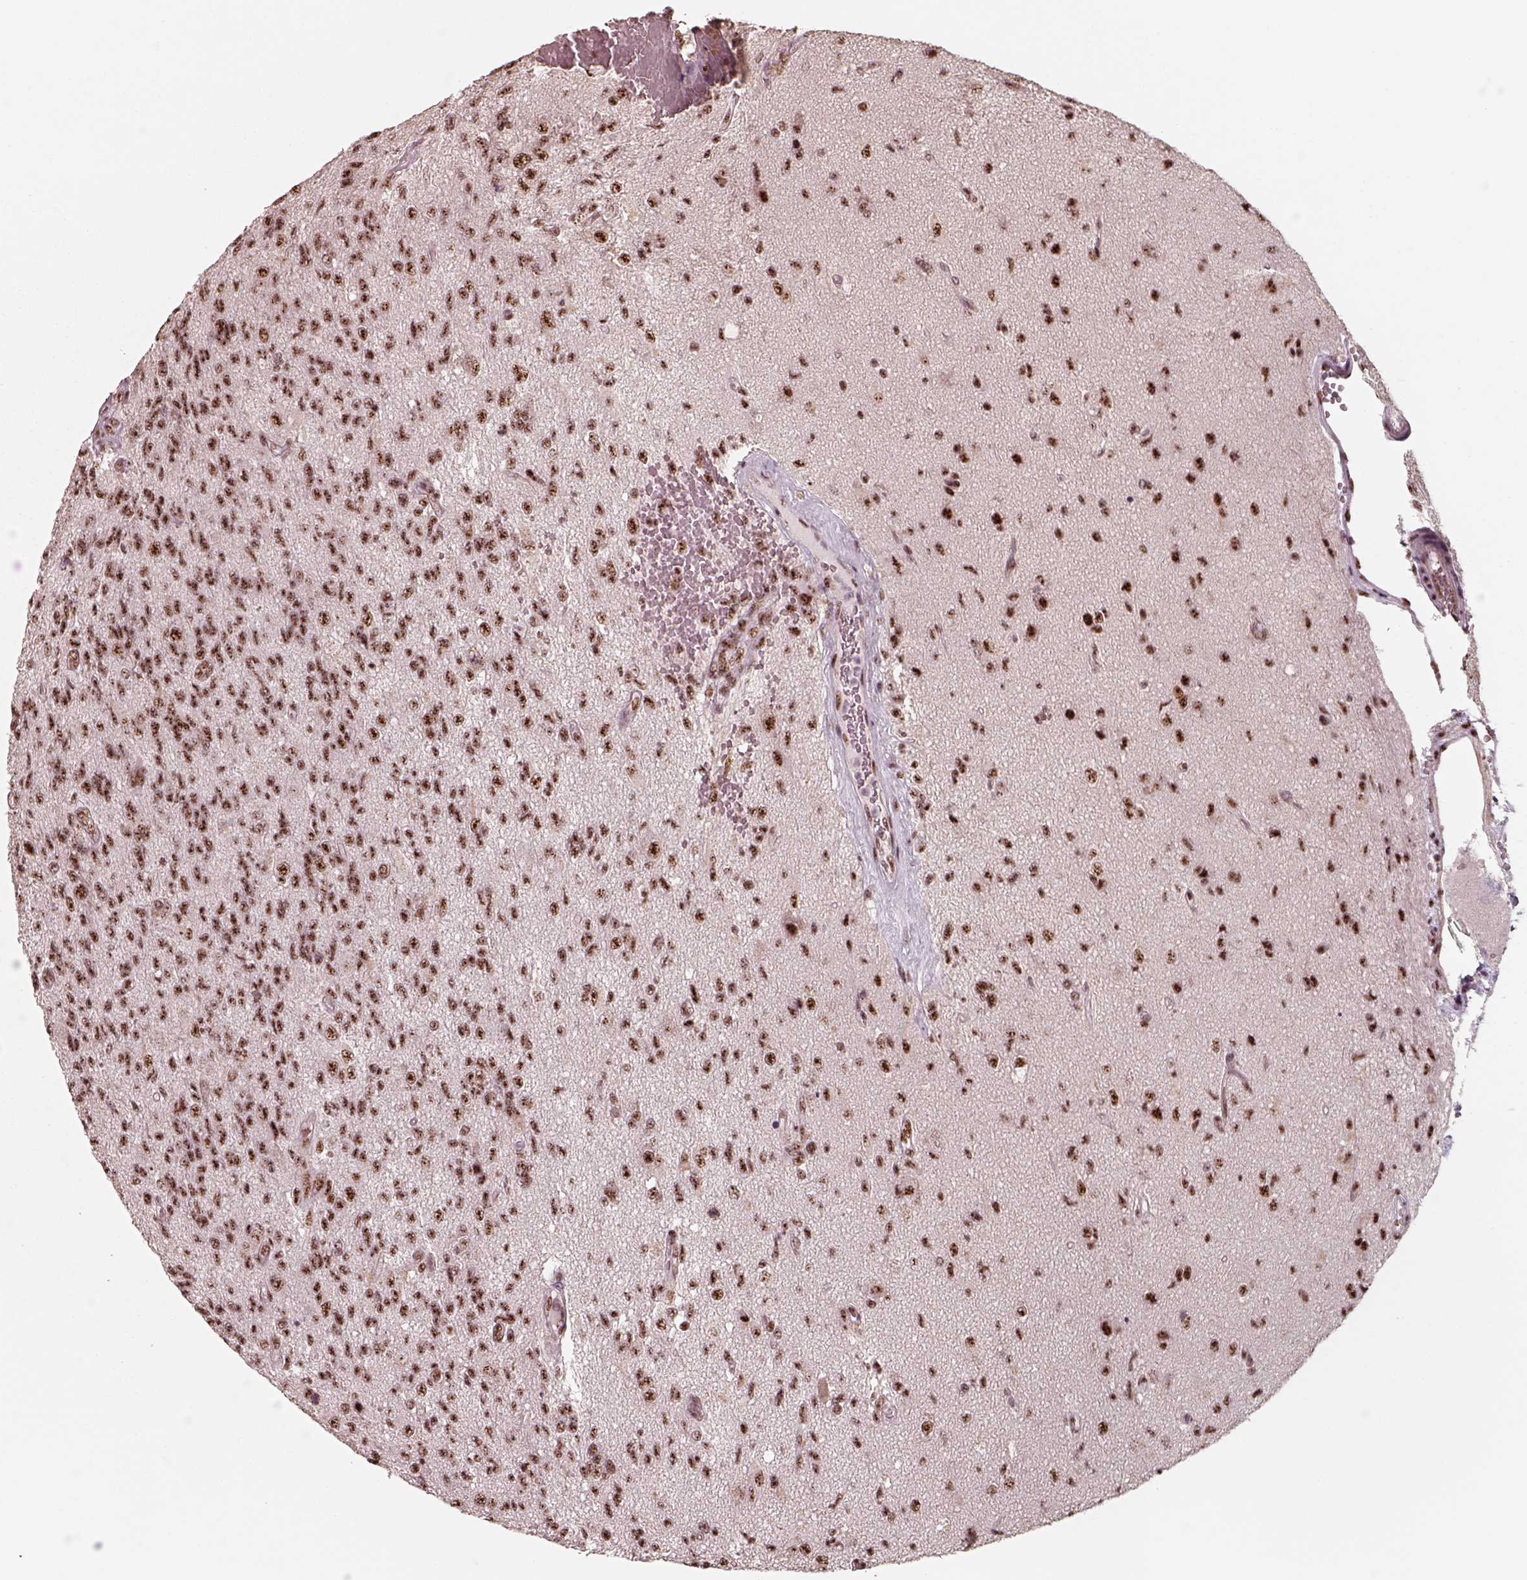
{"staining": {"intensity": "strong", "quantity": ">75%", "location": "nuclear"}, "tissue": "glioma", "cell_type": "Tumor cells", "image_type": "cancer", "snomed": [{"axis": "morphology", "description": "Glioma, malignant, High grade"}, {"axis": "topography", "description": "Brain"}], "caption": "Immunohistochemistry photomicrograph of neoplastic tissue: human malignant glioma (high-grade) stained using IHC displays high levels of strong protein expression localized specifically in the nuclear of tumor cells, appearing as a nuclear brown color.", "gene": "ATXN7L3", "patient": {"sex": "male", "age": 56}}